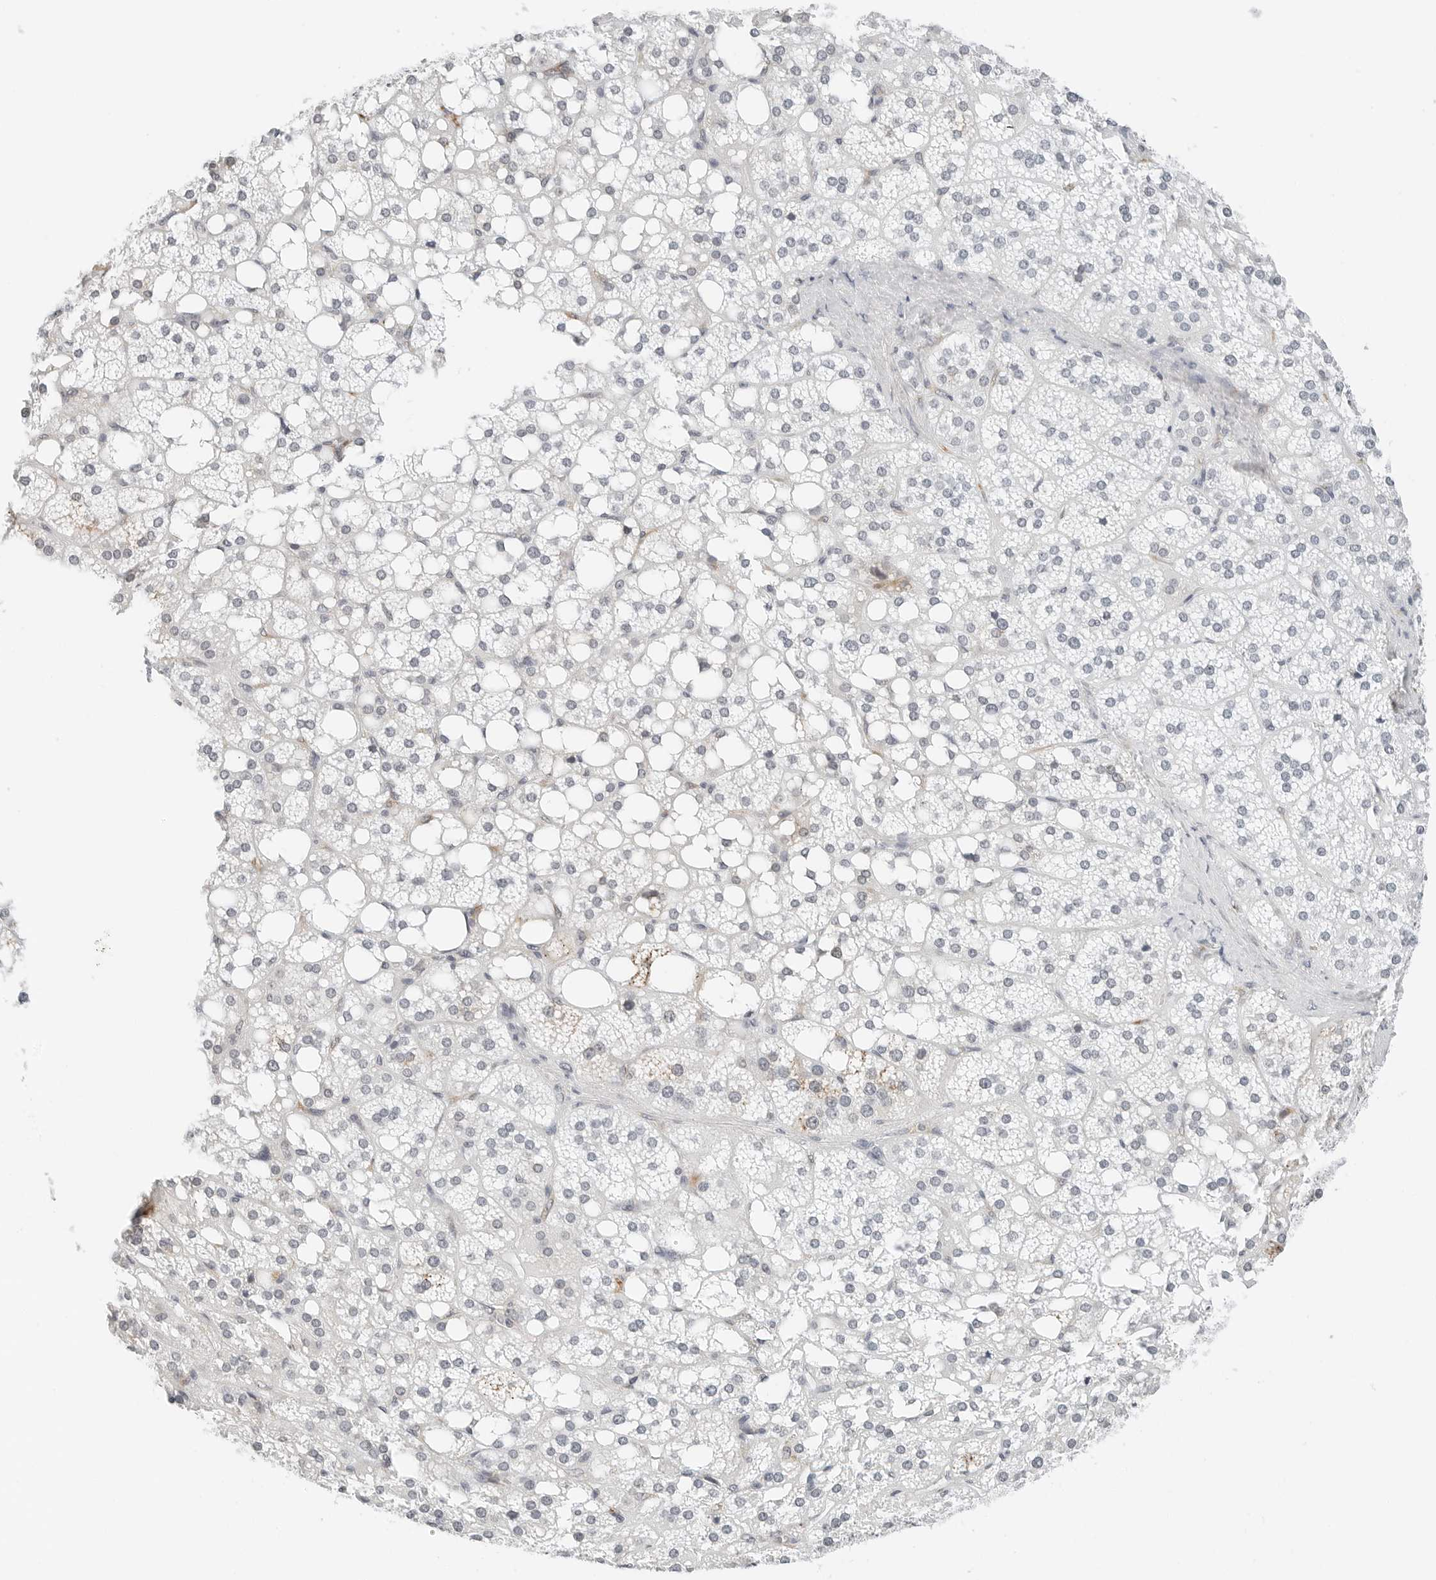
{"staining": {"intensity": "moderate", "quantity": "<25%", "location": "cytoplasmic/membranous"}, "tissue": "adrenal gland", "cell_type": "Glandular cells", "image_type": "normal", "snomed": [{"axis": "morphology", "description": "Normal tissue, NOS"}, {"axis": "topography", "description": "Adrenal gland"}], "caption": "Immunohistochemistry of unremarkable adrenal gland demonstrates low levels of moderate cytoplasmic/membranous positivity in approximately <25% of glandular cells. Using DAB (brown) and hematoxylin (blue) stains, captured at high magnification using brightfield microscopy.", "gene": "P4HA2", "patient": {"sex": "female", "age": 59}}